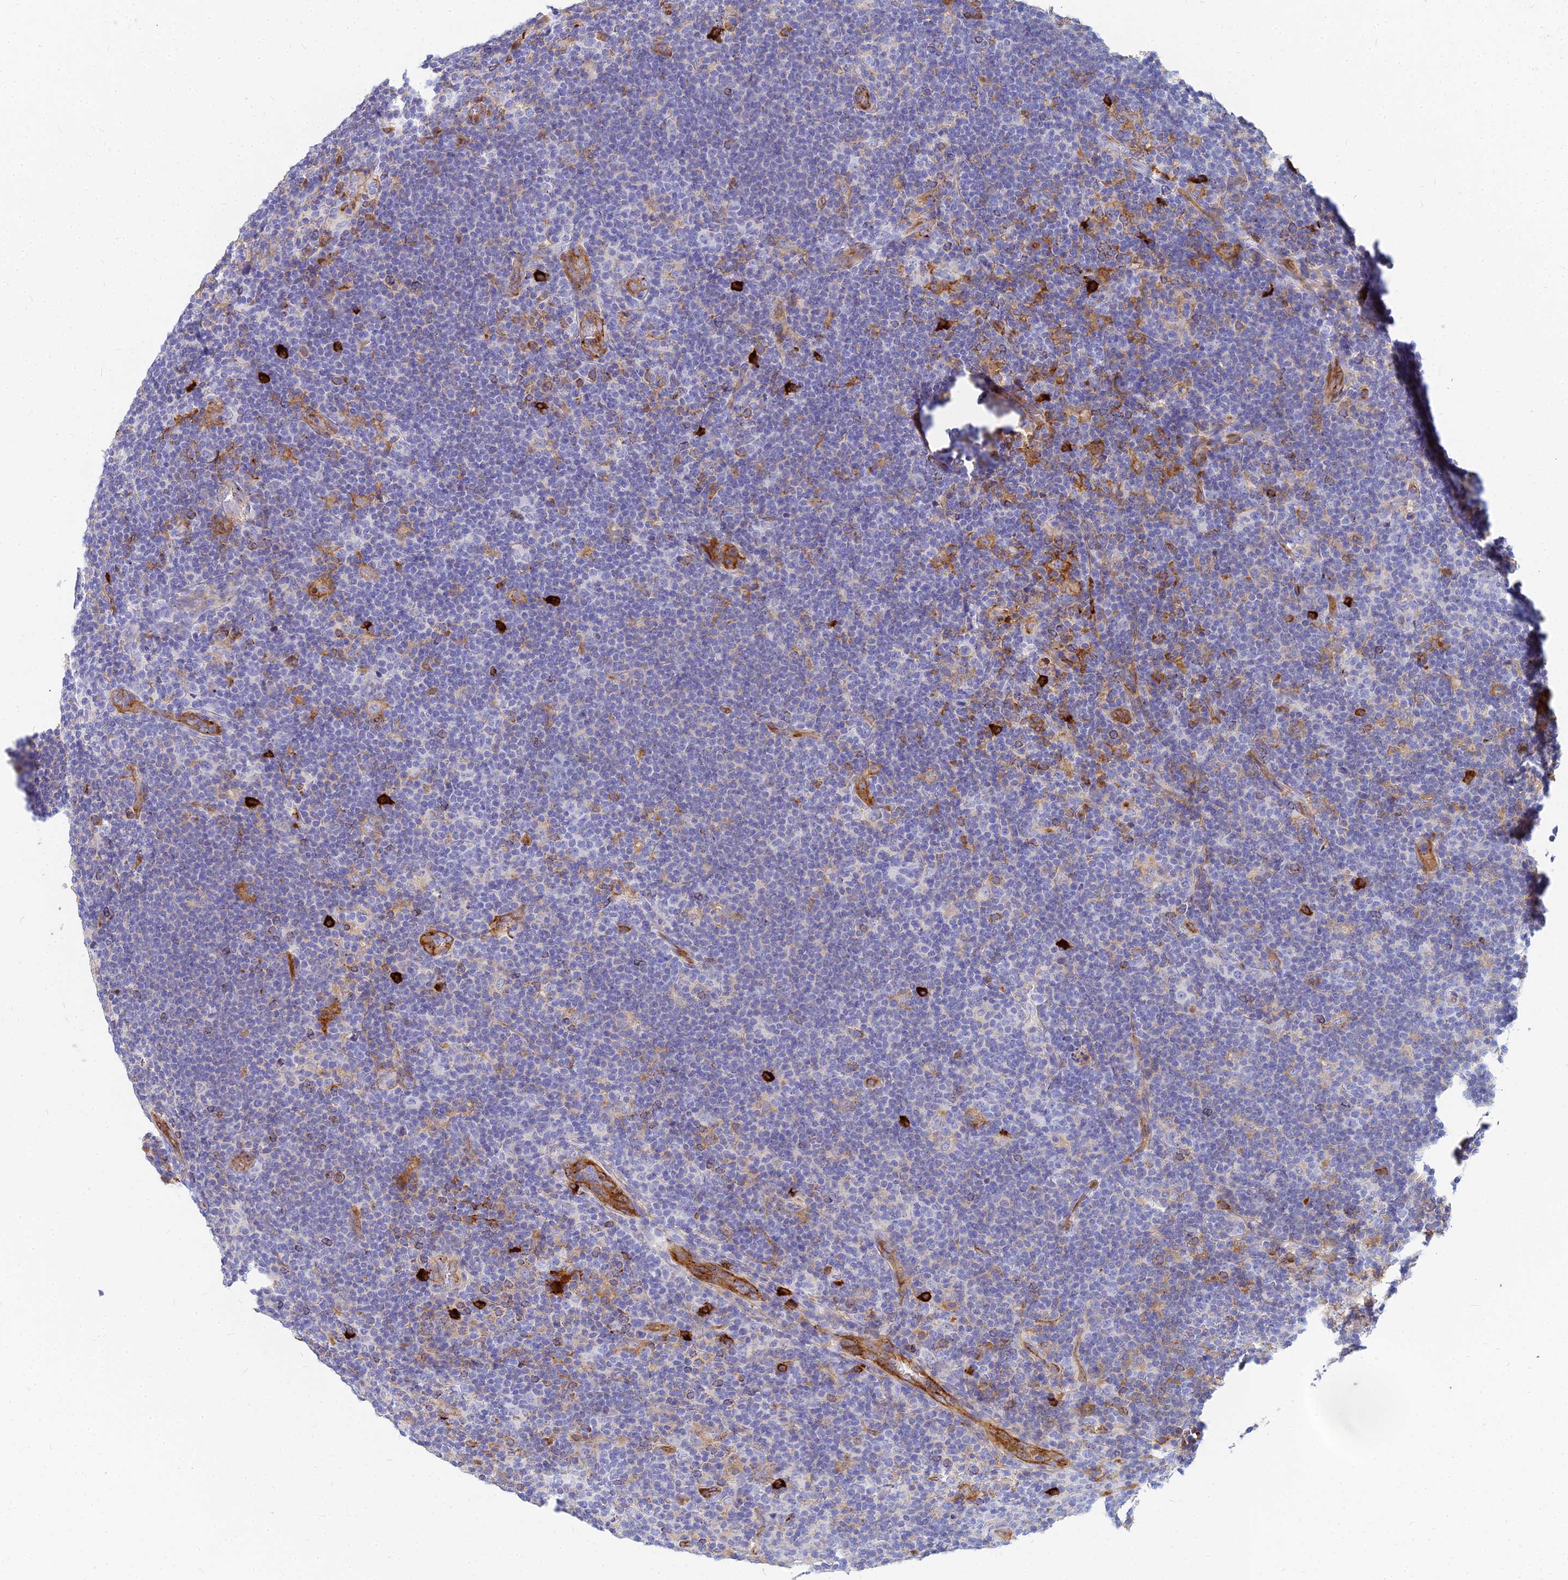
{"staining": {"intensity": "moderate", "quantity": "<25%", "location": "cytoplasmic/membranous"}, "tissue": "lymphoma", "cell_type": "Tumor cells", "image_type": "cancer", "snomed": [{"axis": "morphology", "description": "Hodgkin's disease, NOS"}, {"axis": "topography", "description": "Lymph node"}], "caption": "A histopathology image of human Hodgkin's disease stained for a protein shows moderate cytoplasmic/membranous brown staining in tumor cells.", "gene": "VAT1", "patient": {"sex": "female", "age": 57}}